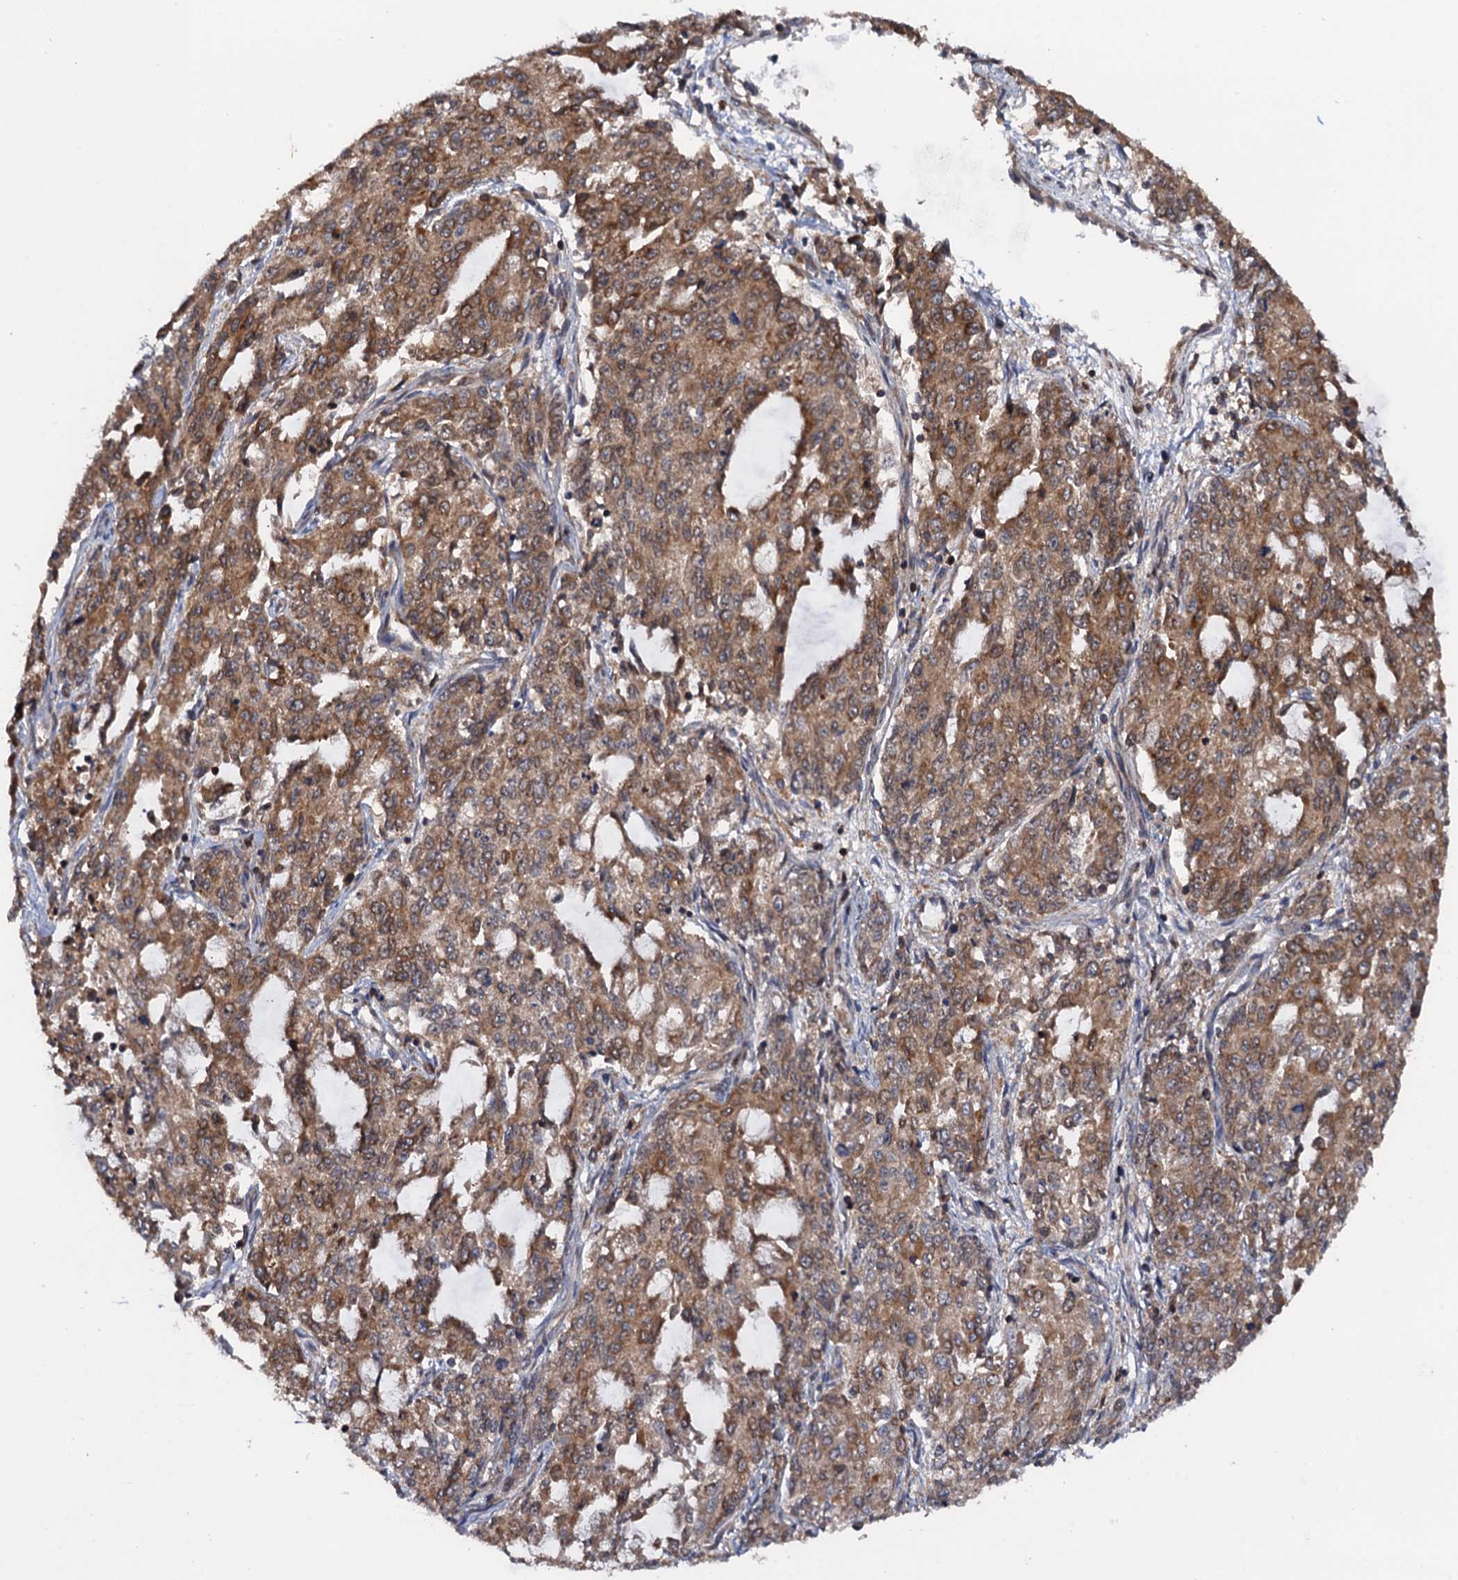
{"staining": {"intensity": "moderate", "quantity": ">75%", "location": "cytoplasmic/membranous"}, "tissue": "endometrial cancer", "cell_type": "Tumor cells", "image_type": "cancer", "snomed": [{"axis": "morphology", "description": "Adenocarcinoma, NOS"}, {"axis": "topography", "description": "Endometrium"}], "caption": "Adenocarcinoma (endometrial) stained for a protein reveals moderate cytoplasmic/membranous positivity in tumor cells.", "gene": "BORA", "patient": {"sex": "female", "age": 50}}